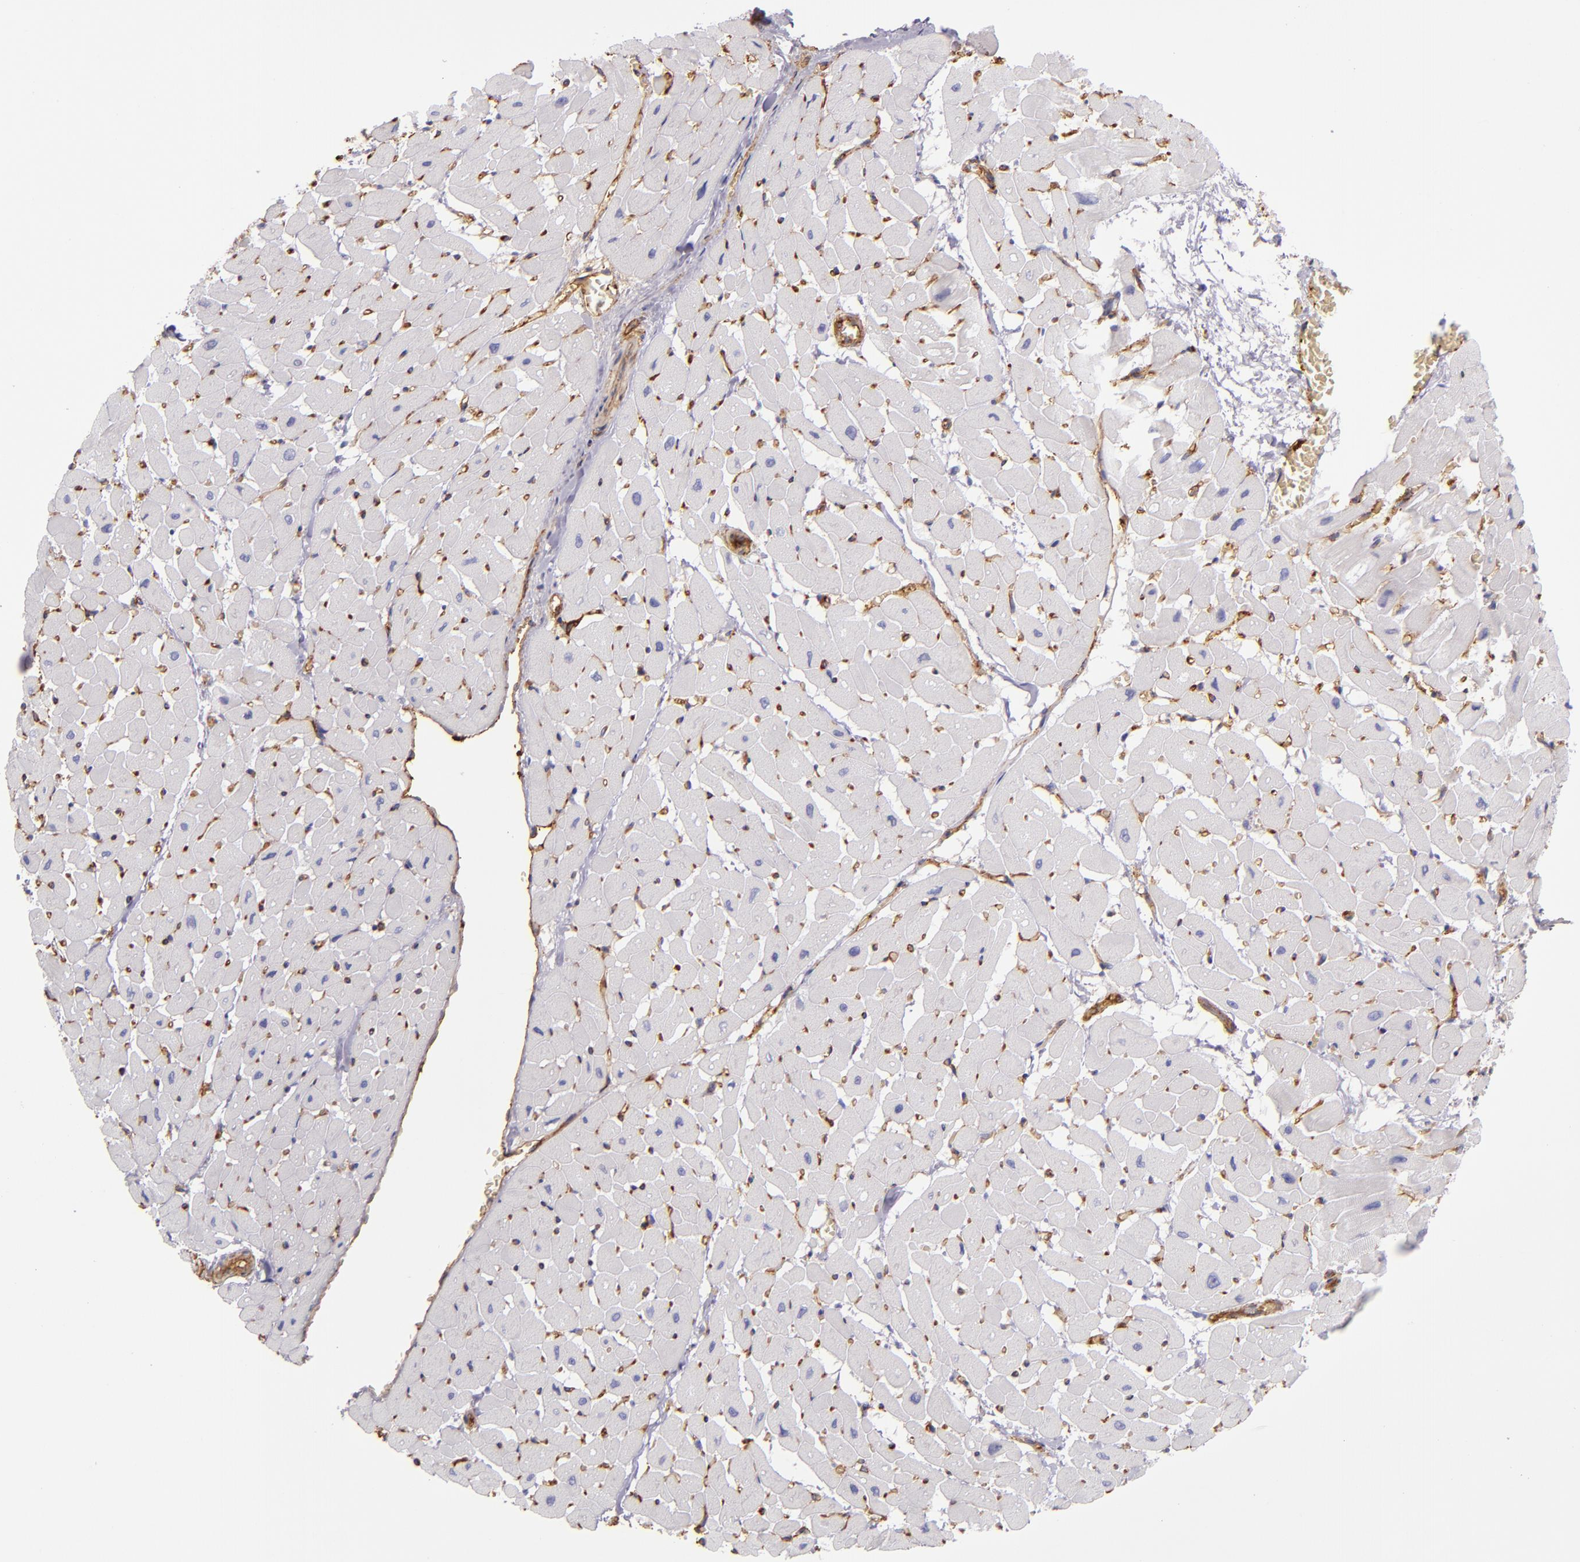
{"staining": {"intensity": "negative", "quantity": "none", "location": "none"}, "tissue": "heart muscle", "cell_type": "Cardiomyocytes", "image_type": "normal", "snomed": [{"axis": "morphology", "description": "Normal tissue, NOS"}, {"axis": "topography", "description": "Heart"}], "caption": "An image of human heart muscle is negative for staining in cardiomyocytes.", "gene": "CD9", "patient": {"sex": "male", "age": 45}}